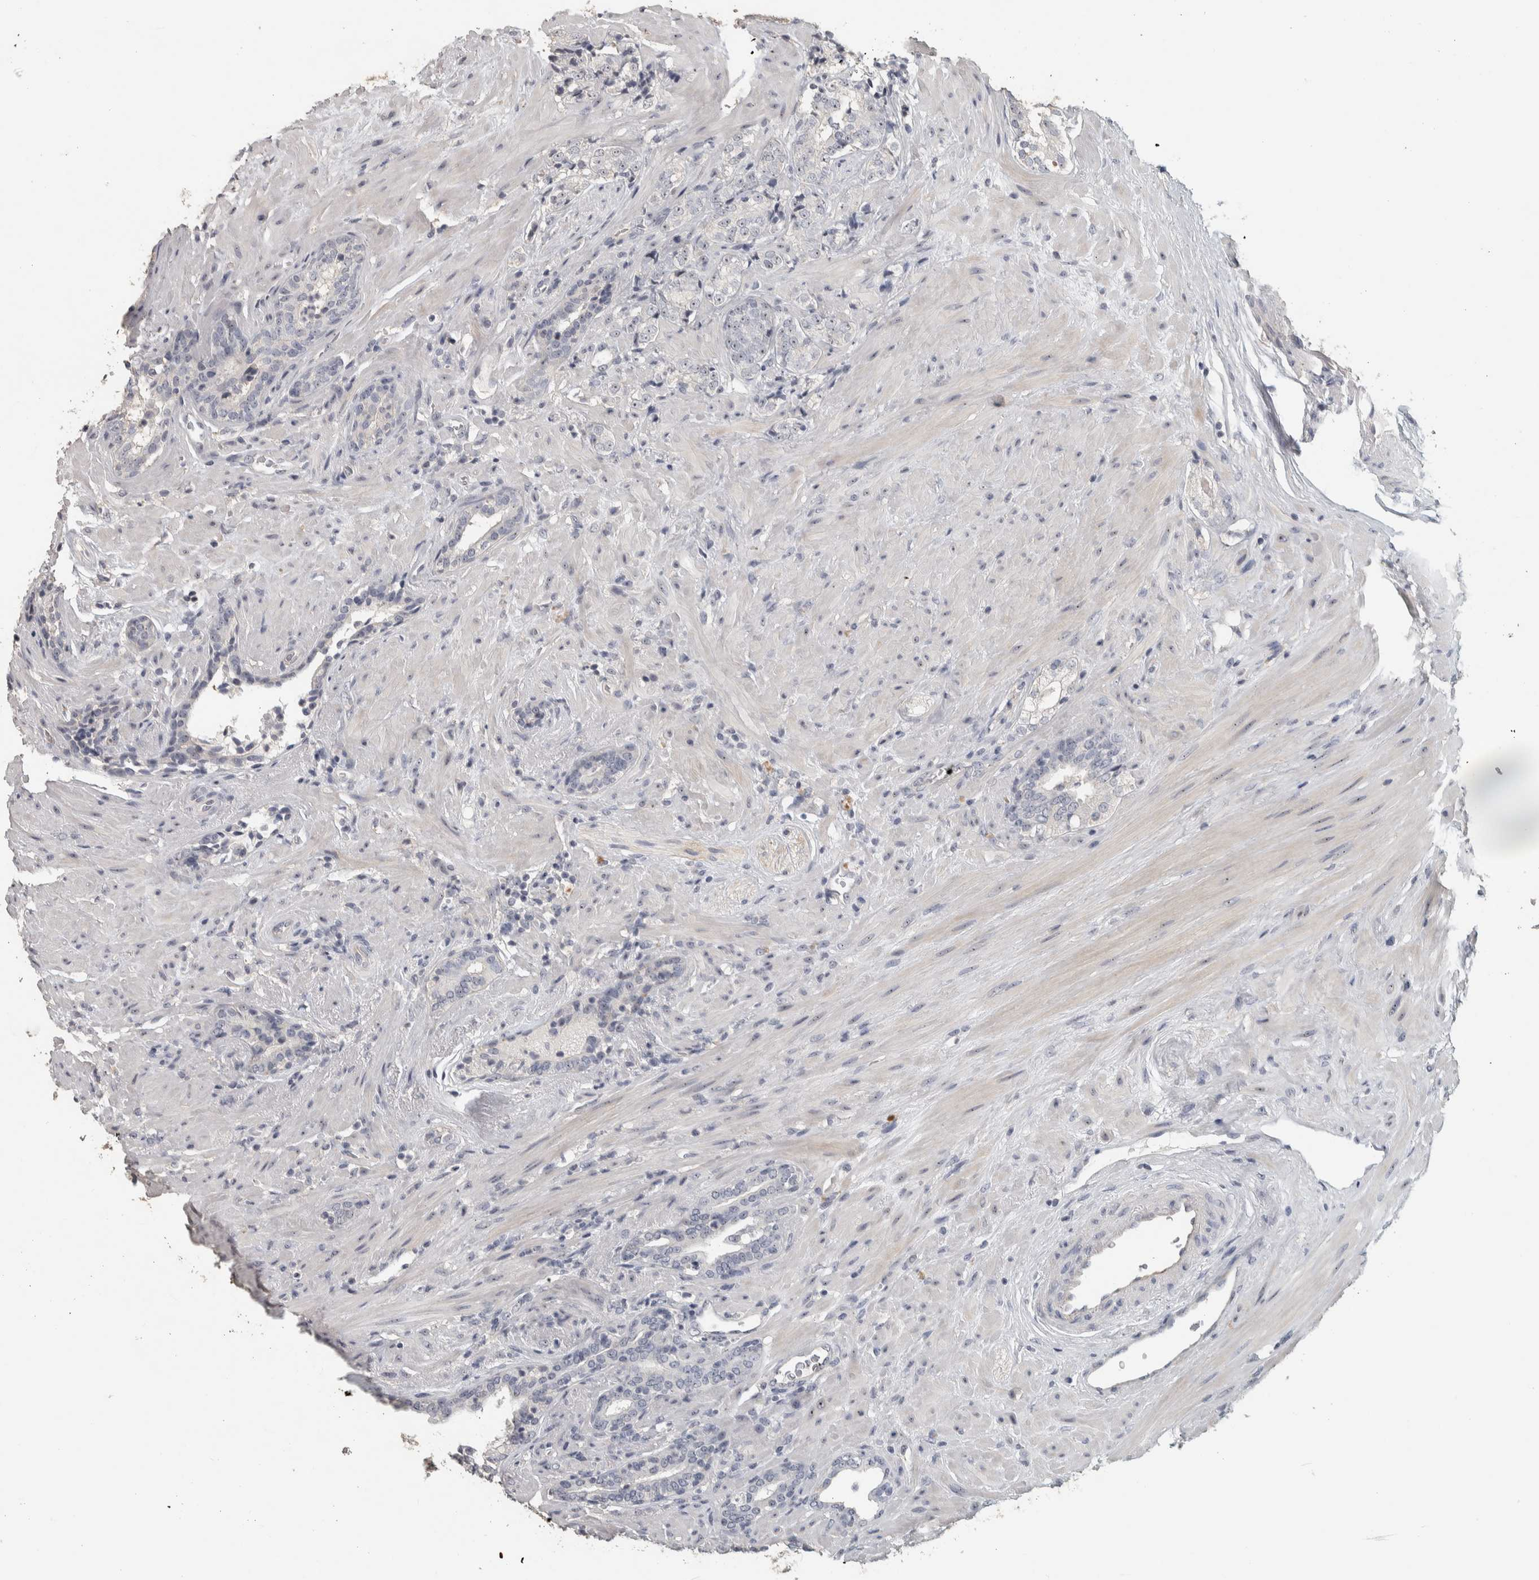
{"staining": {"intensity": "negative", "quantity": "none", "location": "none"}, "tissue": "prostate cancer", "cell_type": "Tumor cells", "image_type": "cancer", "snomed": [{"axis": "morphology", "description": "Adenocarcinoma, High grade"}, {"axis": "topography", "description": "Prostate"}], "caption": "Prostate adenocarcinoma (high-grade) was stained to show a protein in brown. There is no significant positivity in tumor cells.", "gene": "DCAF10", "patient": {"sex": "male", "age": 71}}